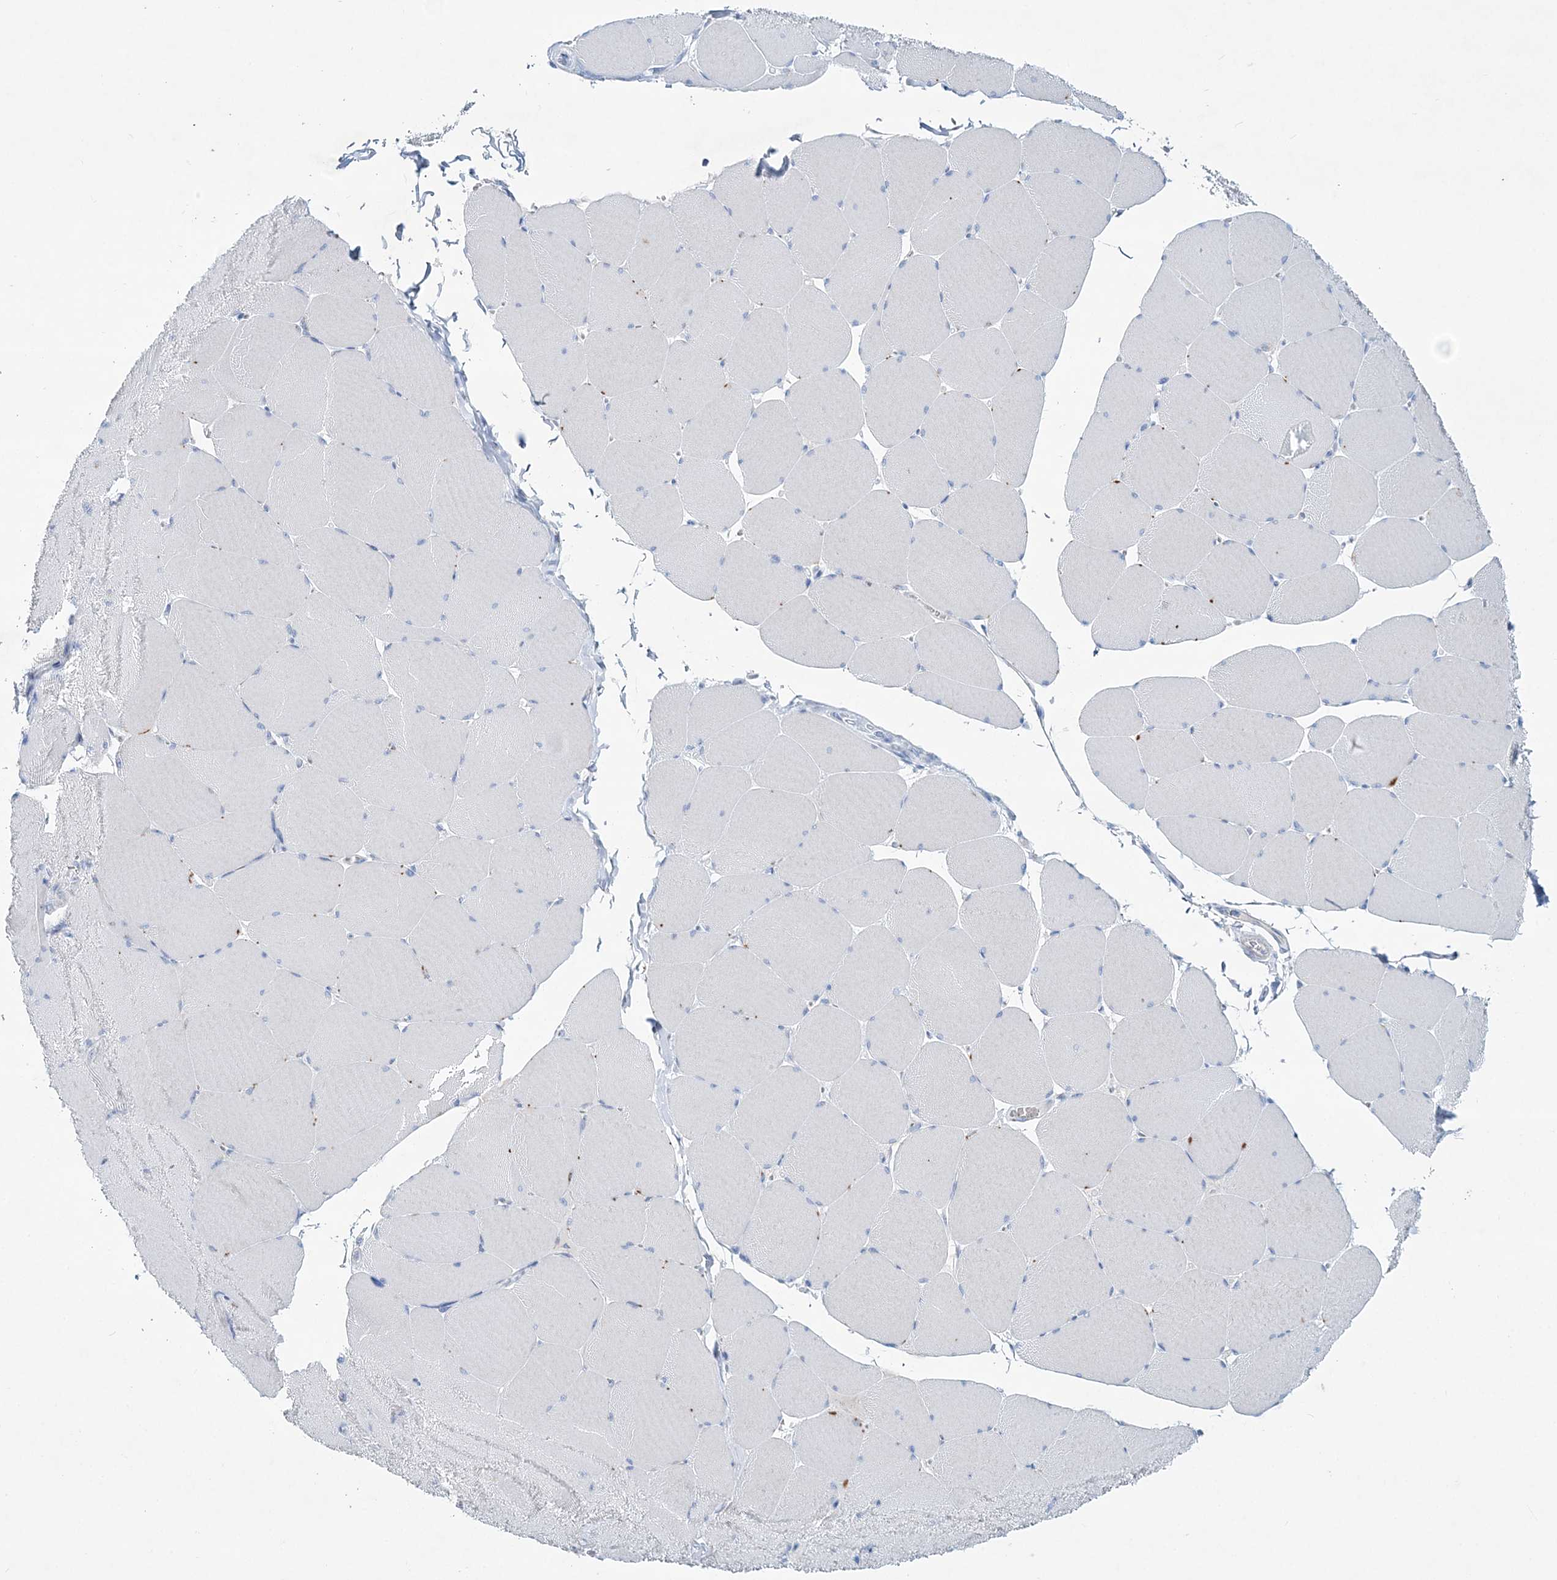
{"staining": {"intensity": "weak", "quantity": "<25%", "location": "cytoplasmic/membranous"}, "tissue": "skeletal muscle", "cell_type": "Myocytes", "image_type": "normal", "snomed": [{"axis": "morphology", "description": "Normal tissue, NOS"}, {"axis": "topography", "description": "Skeletal muscle"}, {"axis": "topography", "description": "Head-Neck"}], "caption": "The photomicrograph reveals no staining of myocytes in benign skeletal muscle. (Stains: DAB immunohistochemistry (IHC) with hematoxylin counter stain, Microscopy: brightfield microscopy at high magnification).", "gene": "ADGRL1", "patient": {"sex": "male", "age": 66}}